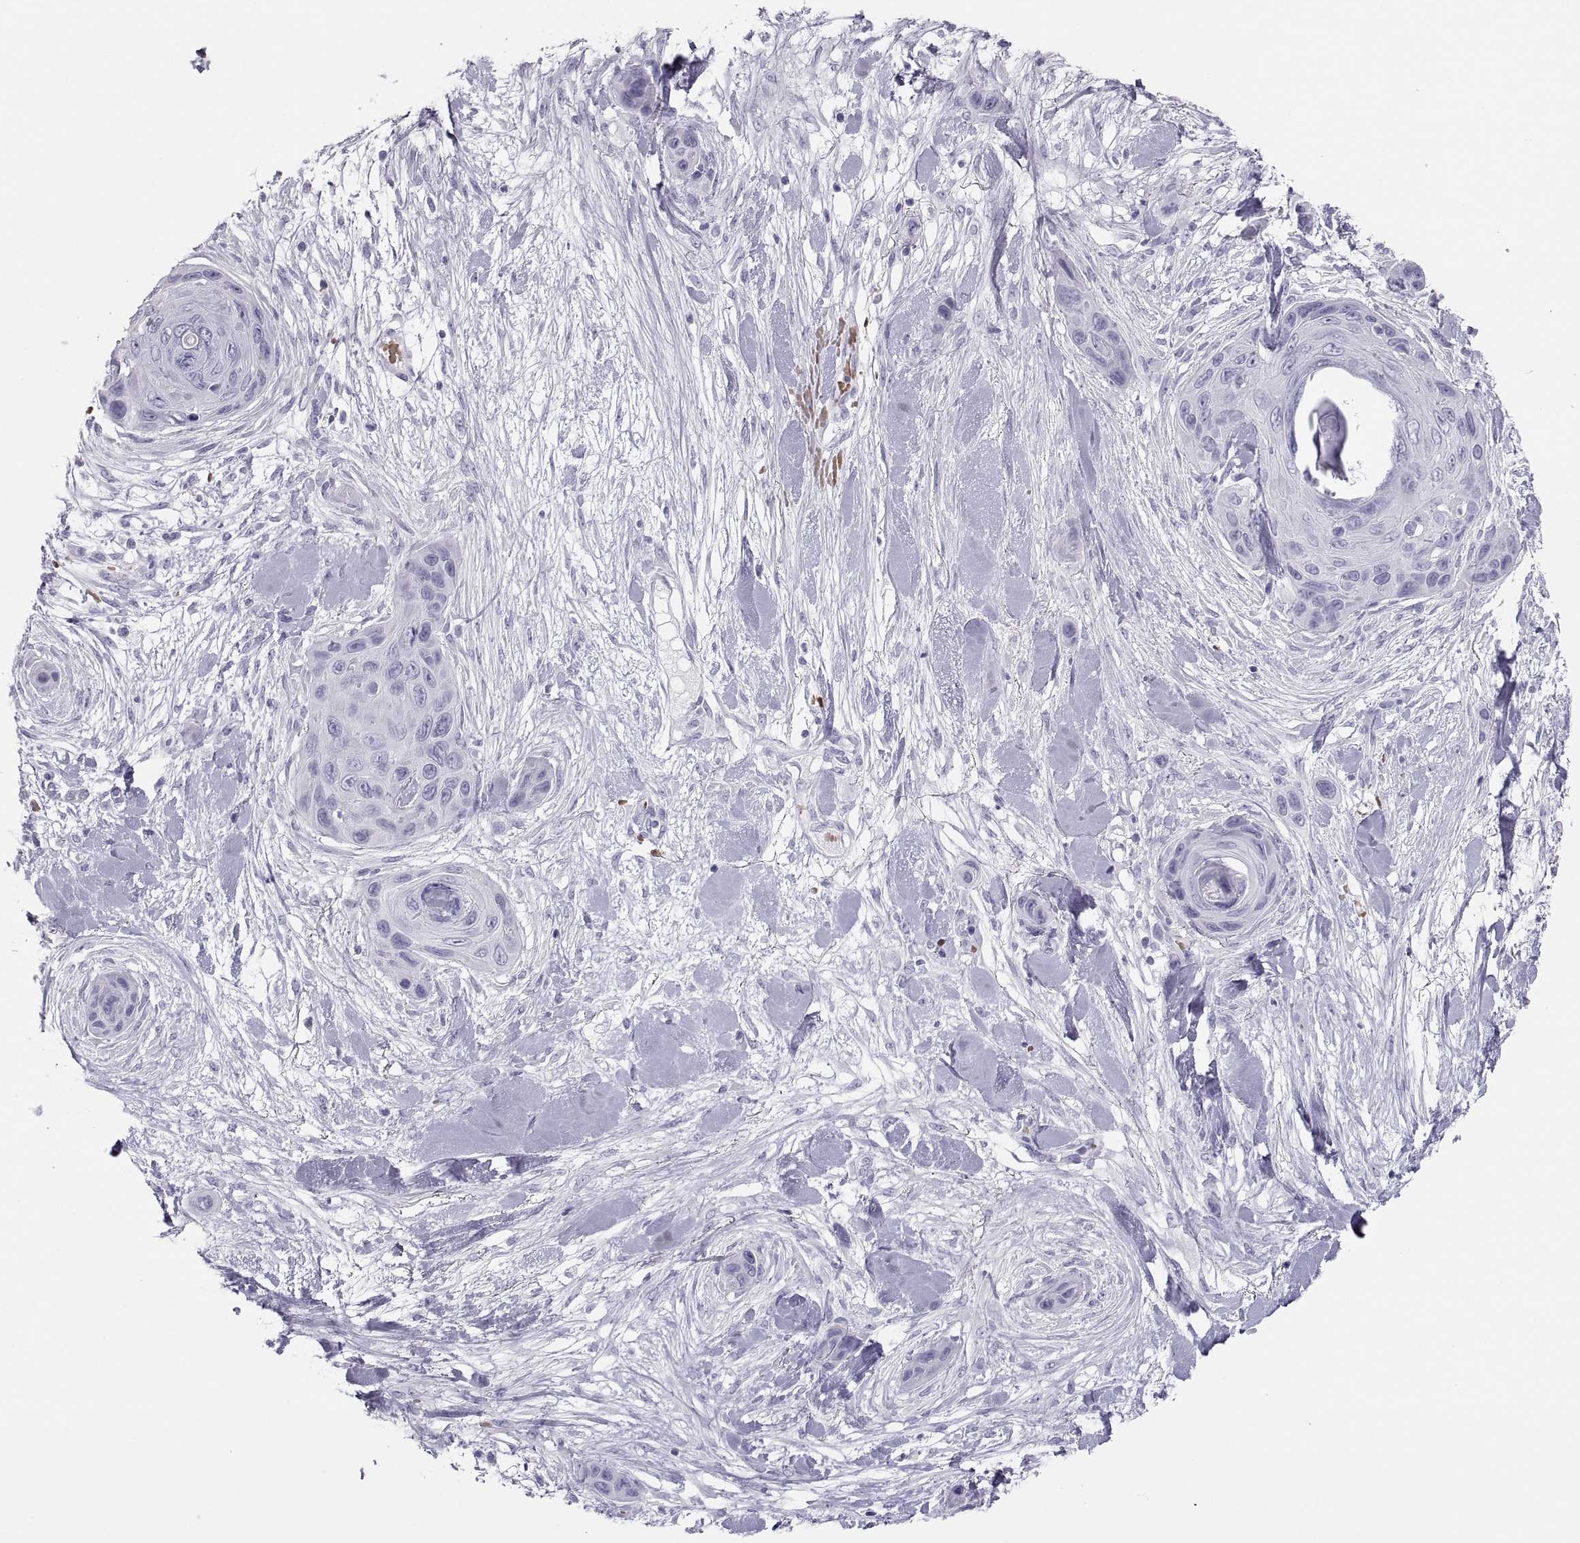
{"staining": {"intensity": "negative", "quantity": "none", "location": "none"}, "tissue": "skin cancer", "cell_type": "Tumor cells", "image_type": "cancer", "snomed": [{"axis": "morphology", "description": "Squamous cell carcinoma, NOS"}, {"axis": "topography", "description": "Skin"}], "caption": "The image reveals no staining of tumor cells in squamous cell carcinoma (skin). (Immunohistochemistry (ihc), brightfield microscopy, high magnification).", "gene": "SEMG1", "patient": {"sex": "male", "age": 82}}